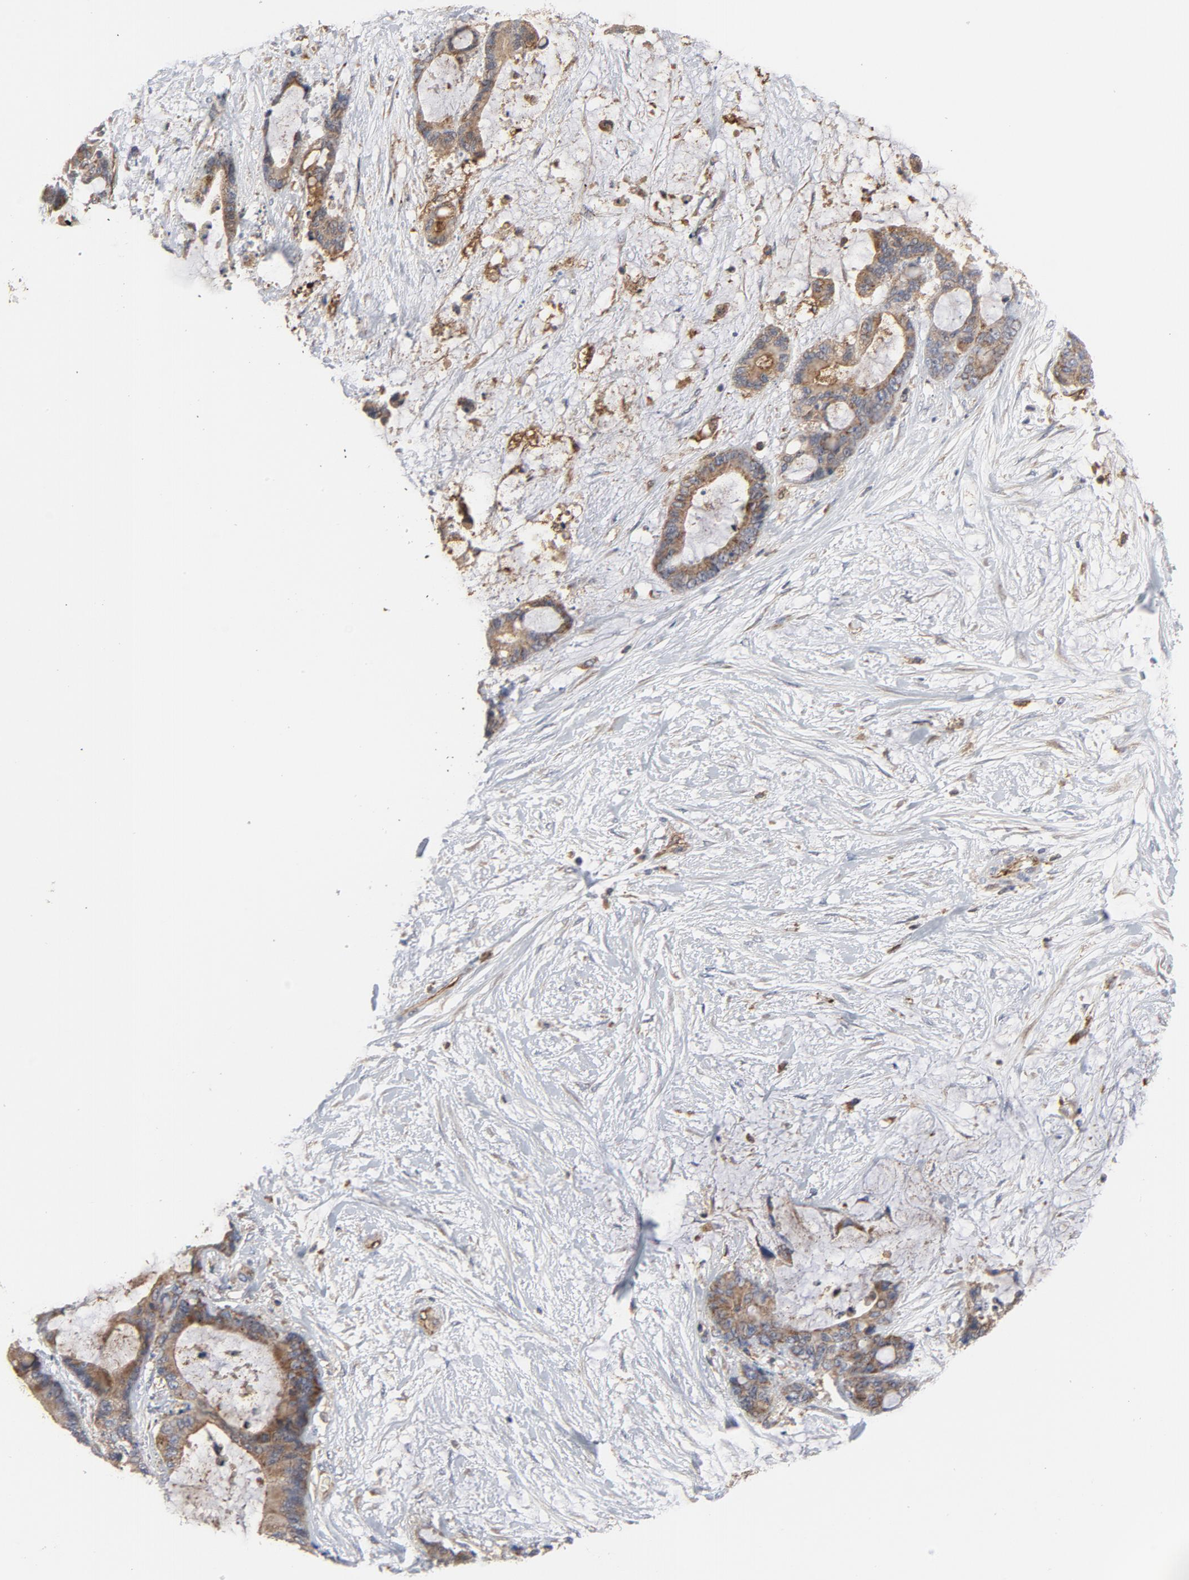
{"staining": {"intensity": "moderate", "quantity": ">75%", "location": "cytoplasmic/membranous"}, "tissue": "liver cancer", "cell_type": "Tumor cells", "image_type": "cancer", "snomed": [{"axis": "morphology", "description": "Cholangiocarcinoma"}, {"axis": "topography", "description": "Liver"}], "caption": "The immunohistochemical stain labels moderate cytoplasmic/membranous expression in tumor cells of liver cancer (cholangiocarcinoma) tissue.", "gene": "RAPGEF4", "patient": {"sex": "female", "age": 73}}